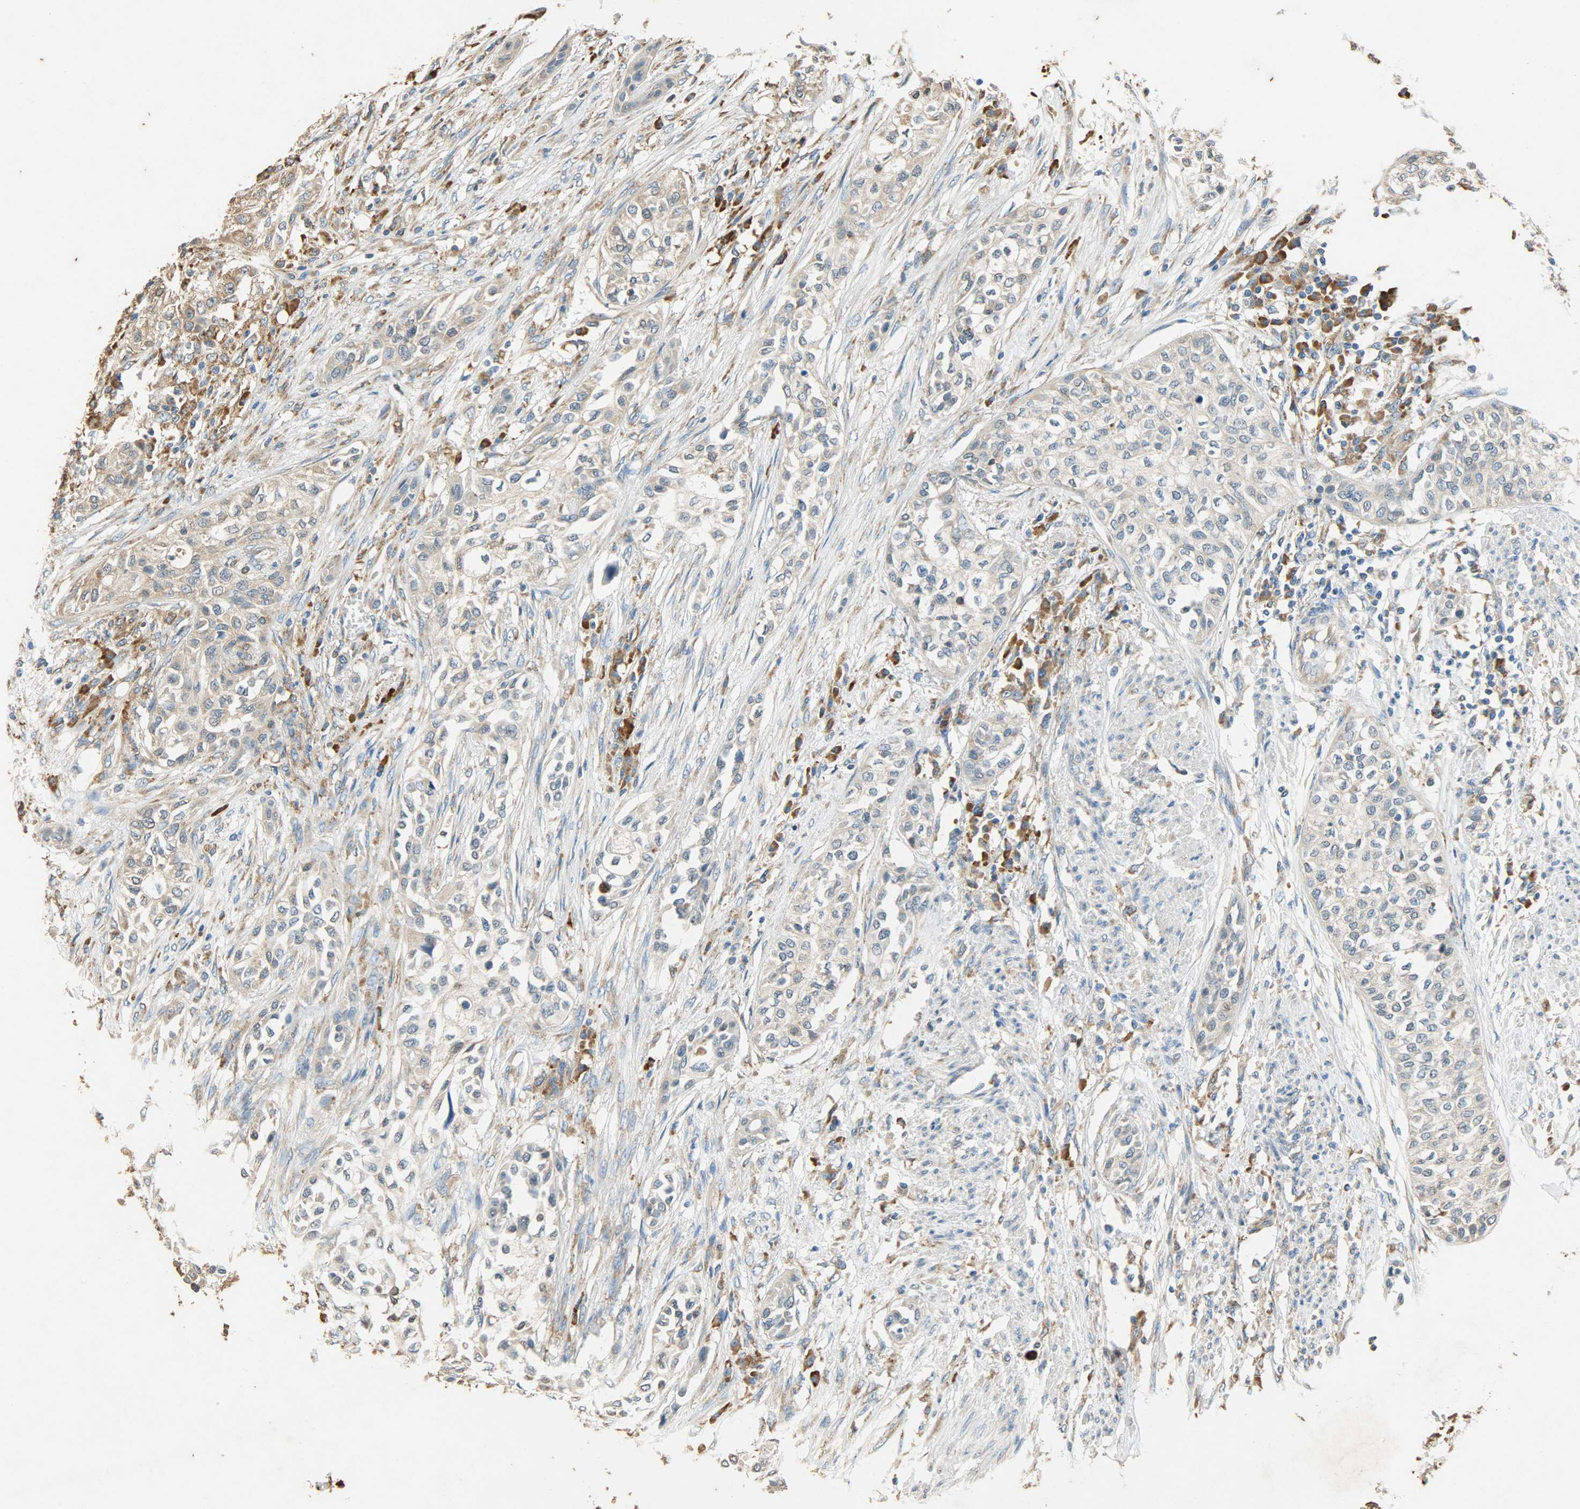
{"staining": {"intensity": "moderate", "quantity": ">75%", "location": "cytoplasmic/membranous"}, "tissue": "urothelial cancer", "cell_type": "Tumor cells", "image_type": "cancer", "snomed": [{"axis": "morphology", "description": "Urothelial carcinoma, High grade"}, {"axis": "topography", "description": "Urinary bladder"}], "caption": "Immunohistochemical staining of human urothelial carcinoma (high-grade) reveals medium levels of moderate cytoplasmic/membranous staining in about >75% of tumor cells.", "gene": "HSPA5", "patient": {"sex": "male", "age": 74}}